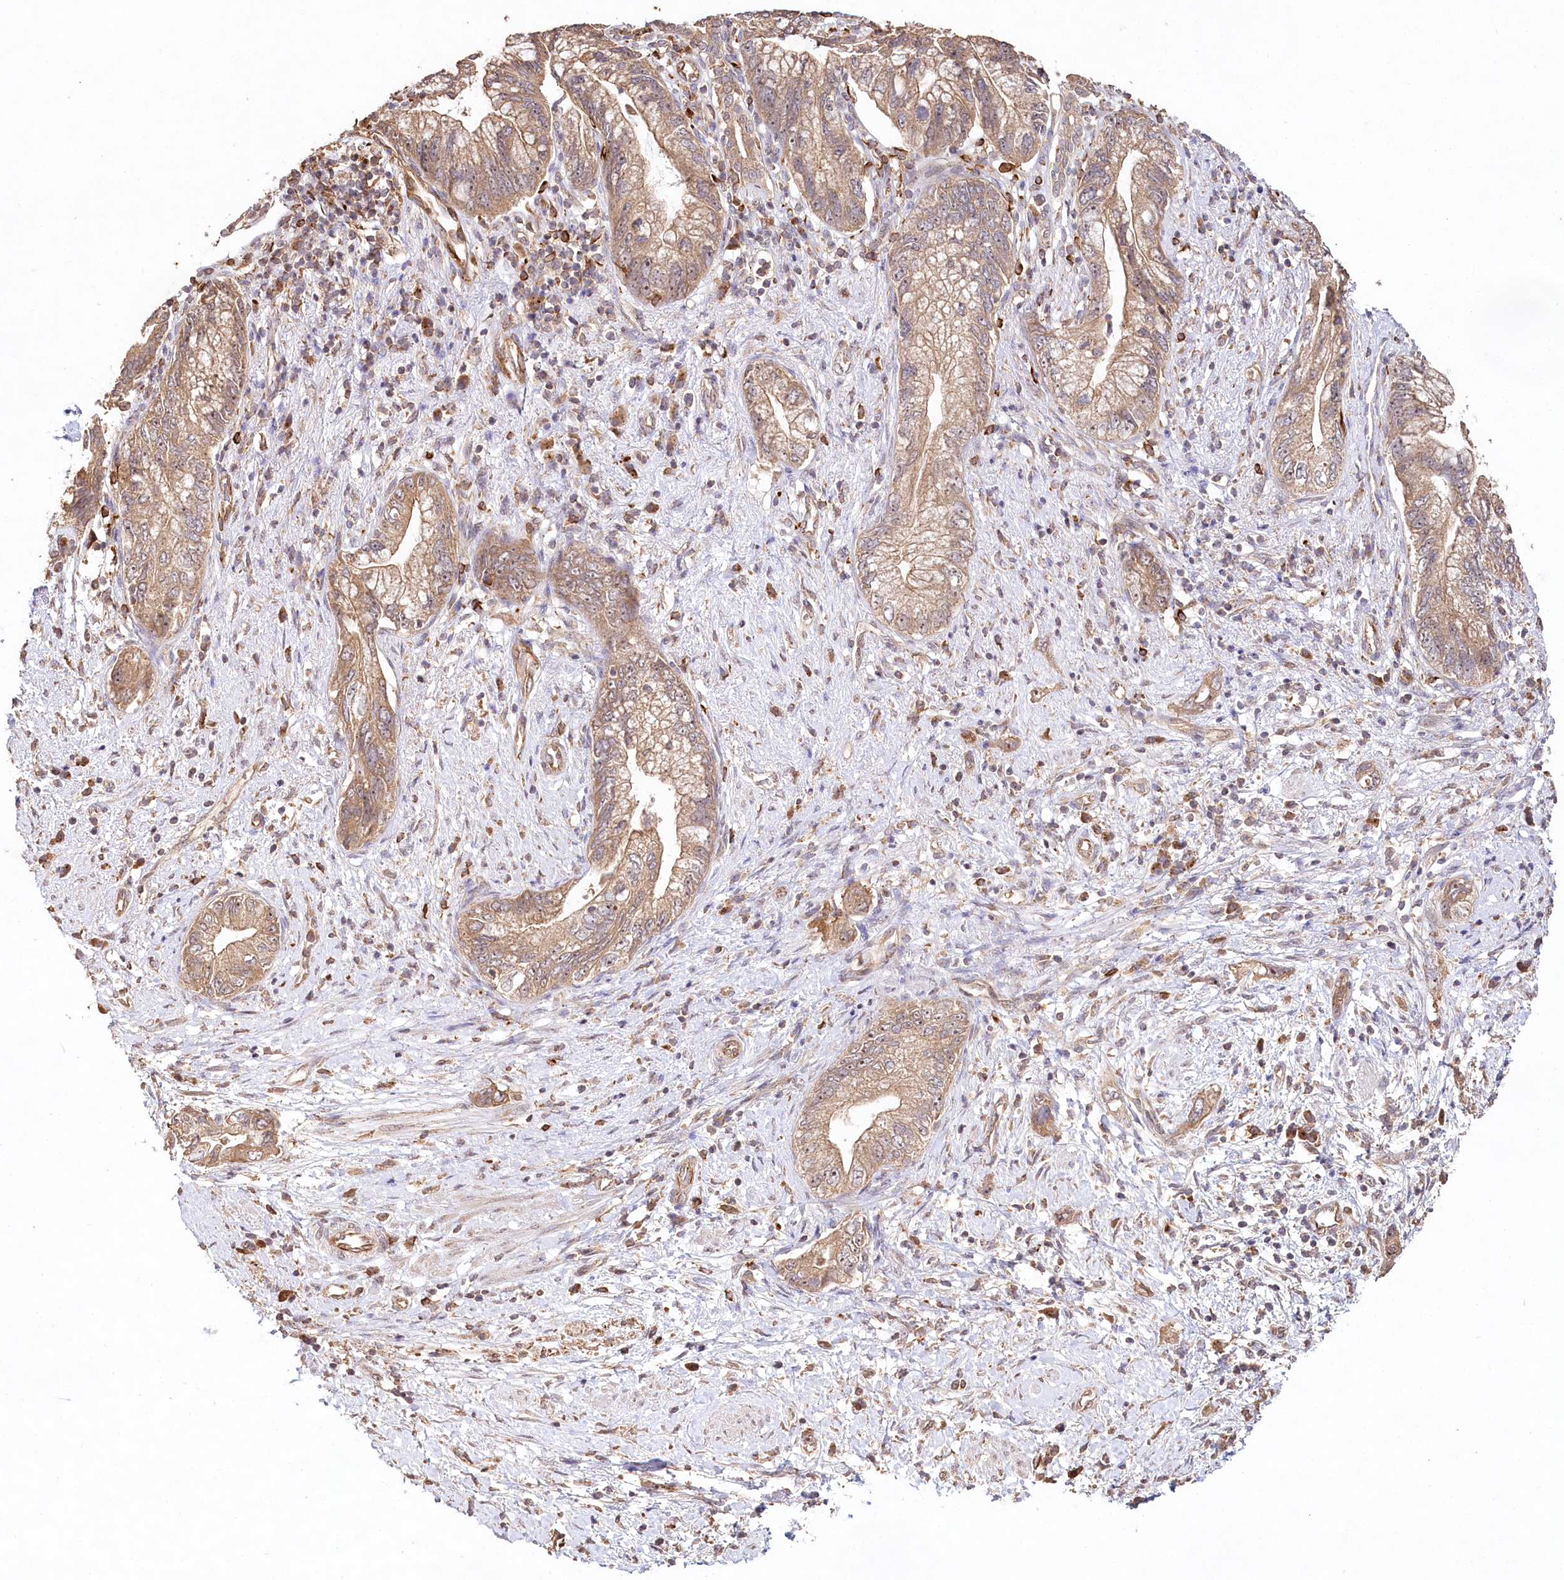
{"staining": {"intensity": "moderate", "quantity": ">75%", "location": "cytoplasmic/membranous,nuclear"}, "tissue": "pancreatic cancer", "cell_type": "Tumor cells", "image_type": "cancer", "snomed": [{"axis": "morphology", "description": "Adenocarcinoma, NOS"}, {"axis": "topography", "description": "Pancreas"}], "caption": "Immunohistochemical staining of human pancreatic cancer (adenocarcinoma) reveals medium levels of moderate cytoplasmic/membranous and nuclear protein expression in approximately >75% of tumor cells.", "gene": "DMXL1", "patient": {"sex": "female", "age": 73}}